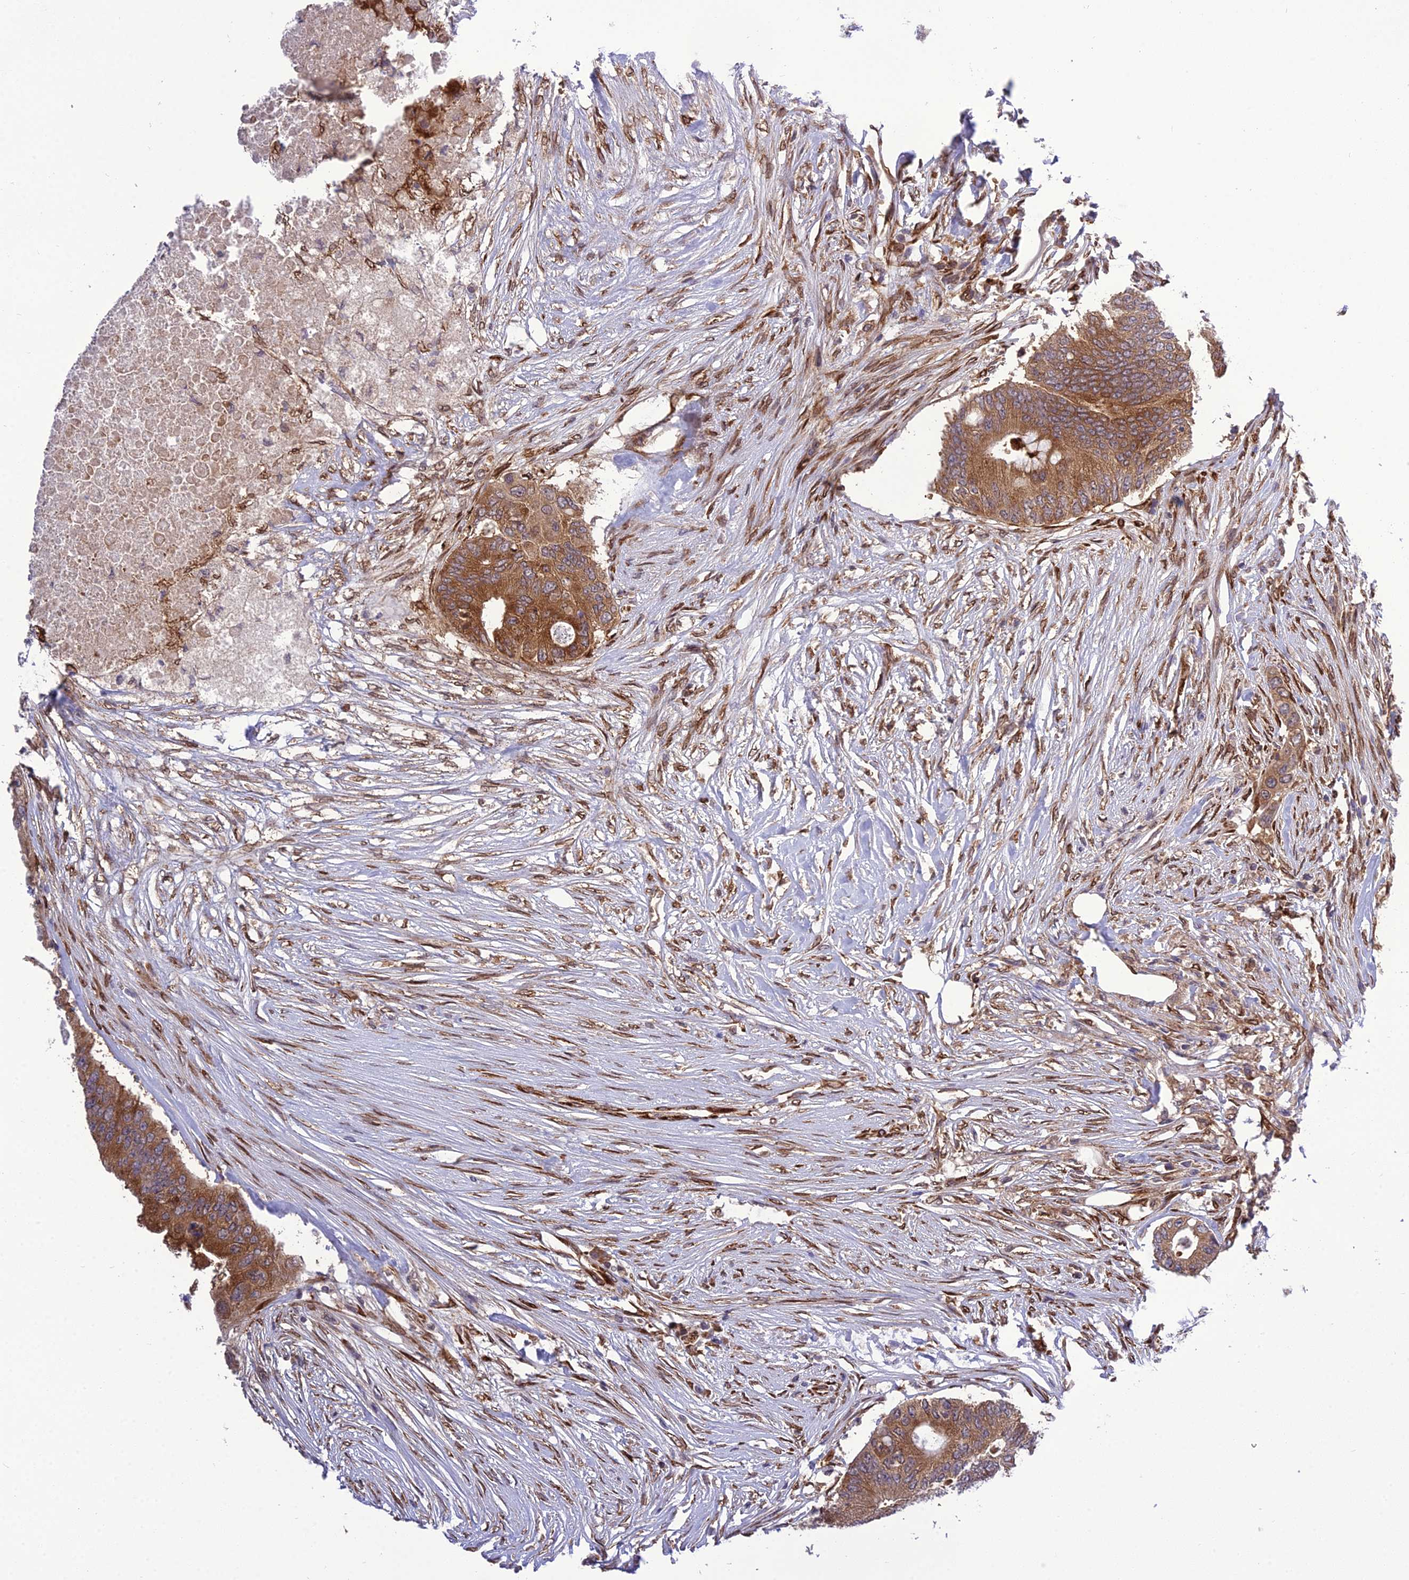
{"staining": {"intensity": "strong", "quantity": ">75%", "location": "cytoplasmic/membranous"}, "tissue": "colorectal cancer", "cell_type": "Tumor cells", "image_type": "cancer", "snomed": [{"axis": "morphology", "description": "Adenocarcinoma, NOS"}, {"axis": "topography", "description": "Colon"}], "caption": "A micrograph showing strong cytoplasmic/membranous positivity in approximately >75% of tumor cells in colorectal cancer (adenocarcinoma), as visualized by brown immunohistochemical staining.", "gene": "DHCR7", "patient": {"sex": "male", "age": 71}}